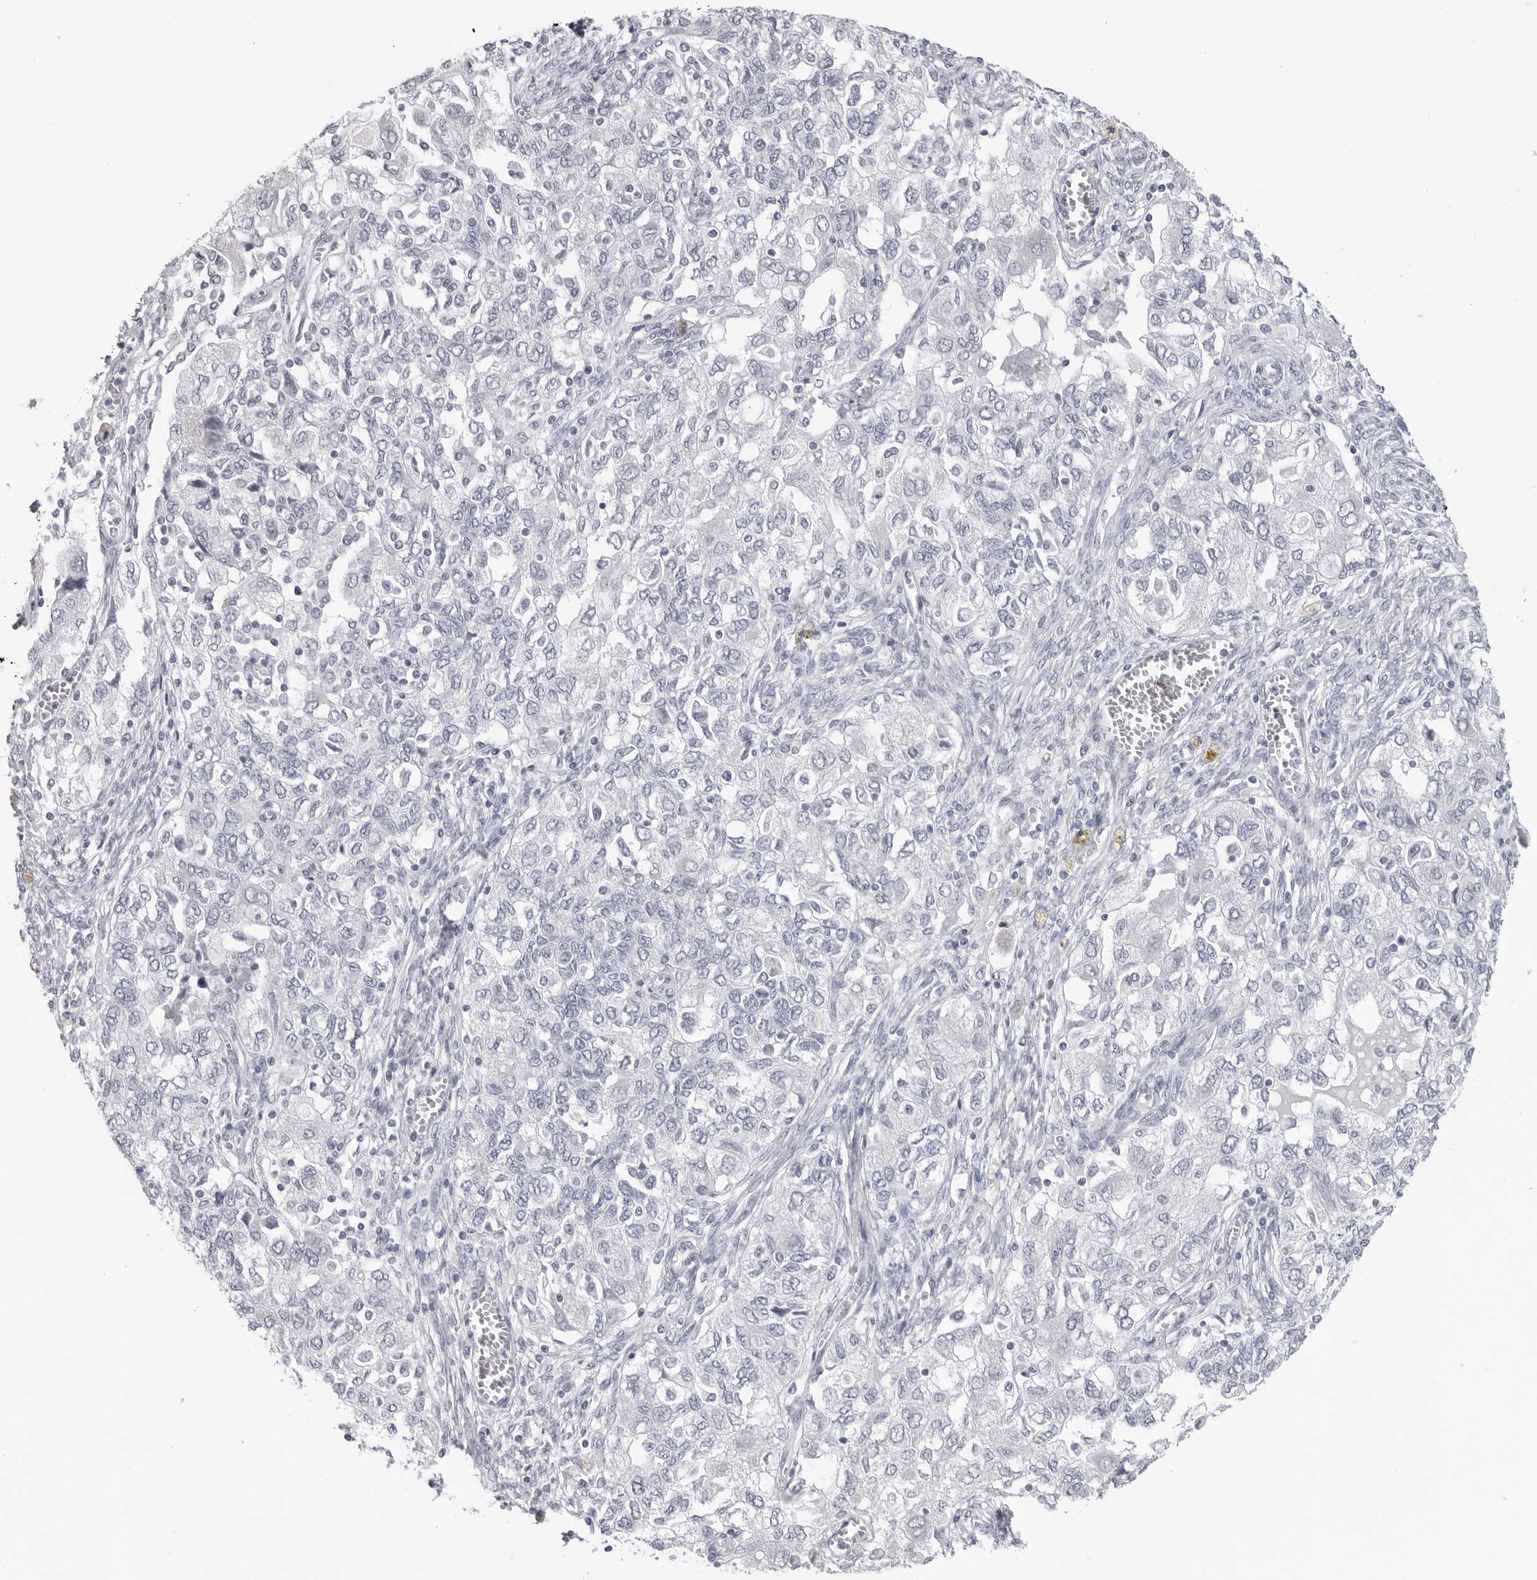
{"staining": {"intensity": "negative", "quantity": "none", "location": "none"}, "tissue": "ovarian cancer", "cell_type": "Tumor cells", "image_type": "cancer", "snomed": [{"axis": "morphology", "description": "Carcinoma, NOS"}, {"axis": "morphology", "description": "Cystadenocarcinoma, serous, NOS"}, {"axis": "topography", "description": "Ovary"}], "caption": "Immunohistochemical staining of ovarian cancer reveals no significant staining in tumor cells.", "gene": "PGA3", "patient": {"sex": "female", "age": 69}}